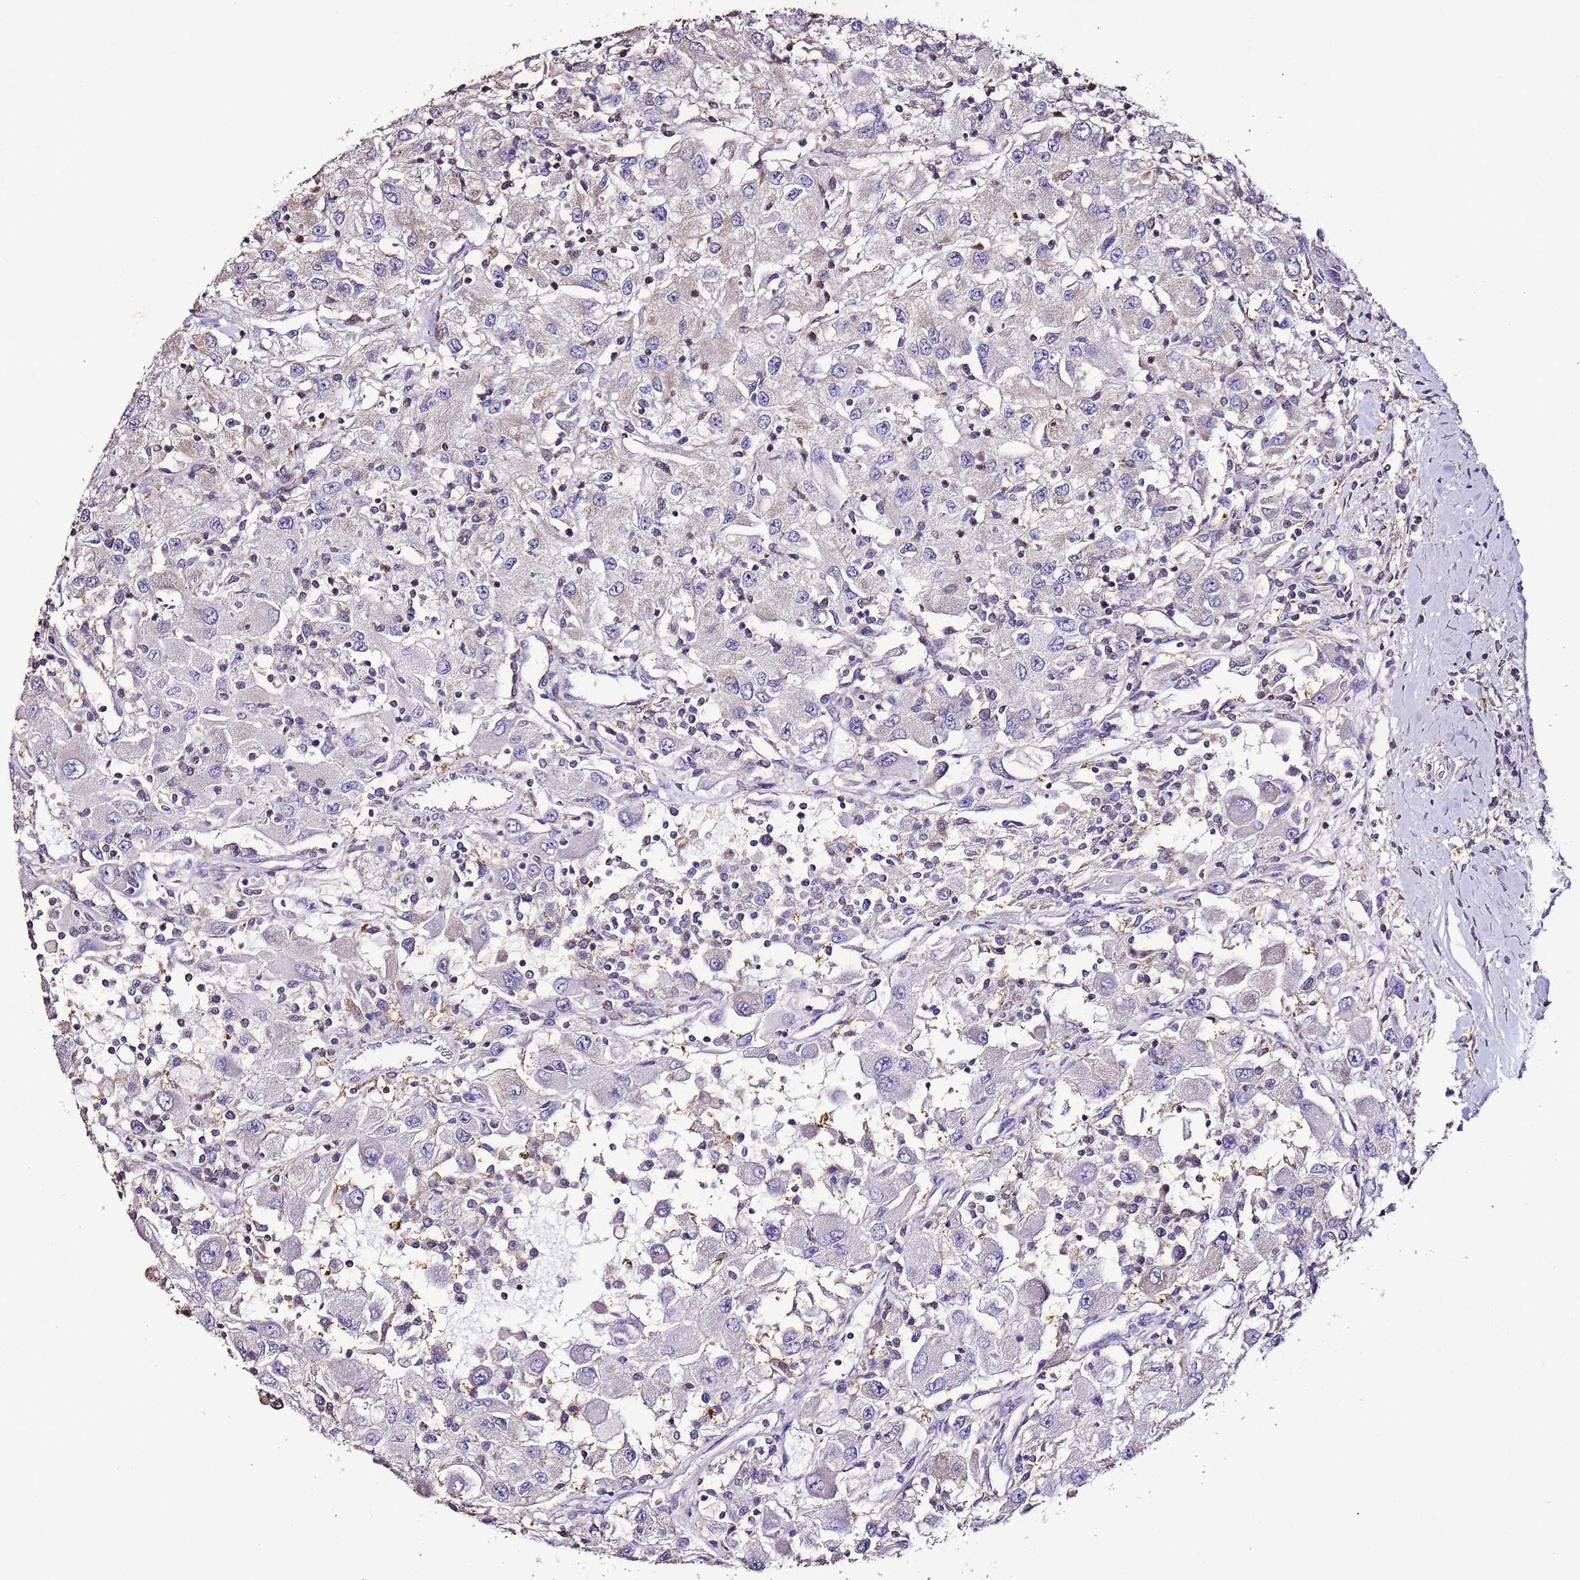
{"staining": {"intensity": "negative", "quantity": "none", "location": "none"}, "tissue": "renal cancer", "cell_type": "Tumor cells", "image_type": "cancer", "snomed": [{"axis": "morphology", "description": "Adenocarcinoma, NOS"}, {"axis": "topography", "description": "Kidney"}], "caption": "The micrograph exhibits no significant positivity in tumor cells of renal adenocarcinoma.", "gene": "SLC41A3", "patient": {"sex": "female", "age": 67}}